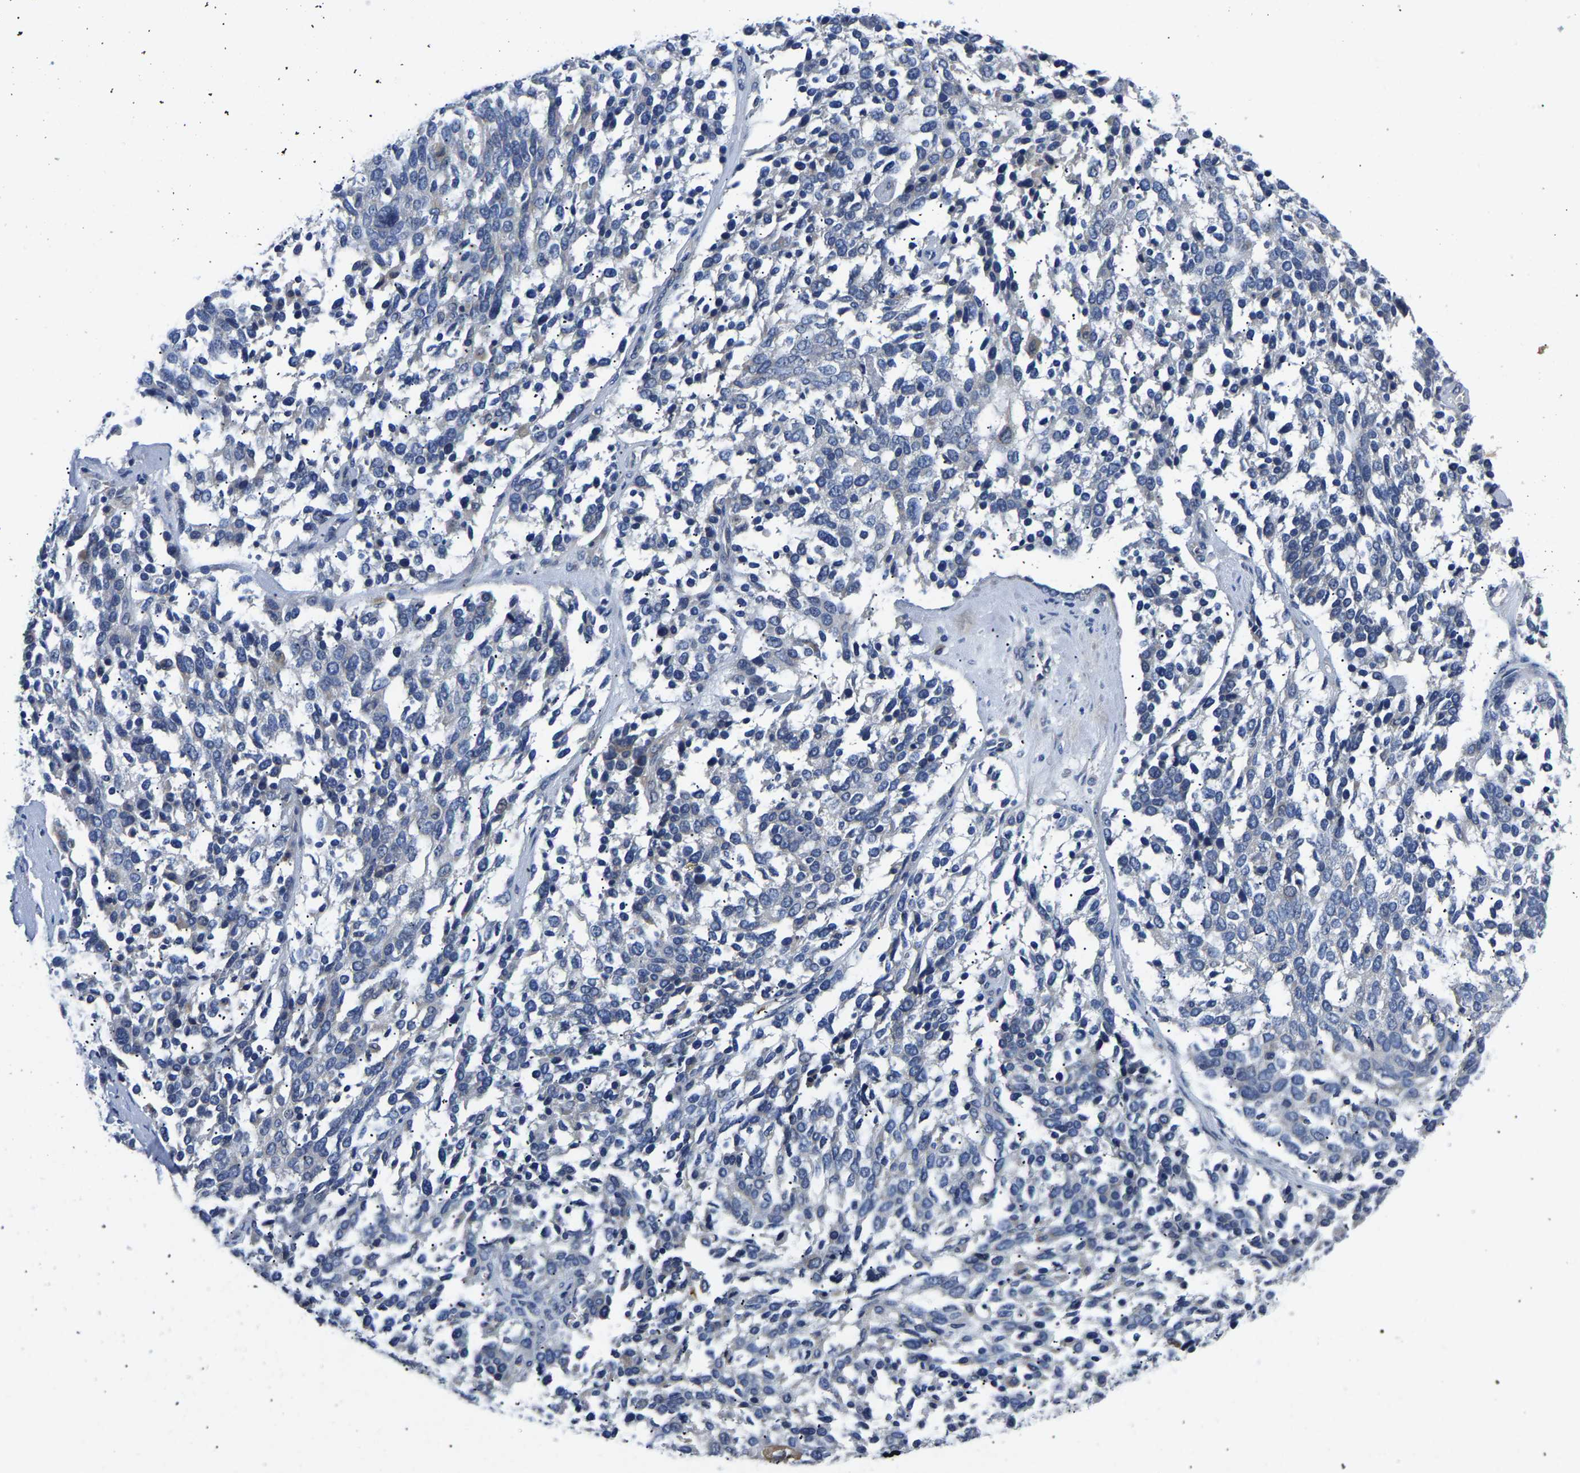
{"staining": {"intensity": "negative", "quantity": "none", "location": "none"}, "tissue": "ovarian cancer", "cell_type": "Tumor cells", "image_type": "cancer", "snomed": [{"axis": "morphology", "description": "Cystadenocarcinoma, serous, NOS"}, {"axis": "topography", "description": "Ovary"}], "caption": "Immunohistochemistry of ovarian cancer displays no expression in tumor cells. Brightfield microscopy of immunohistochemistry (IHC) stained with DAB (brown) and hematoxylin (blue), captured at high magnification.", "gene": "TOR1B", "patient": {"sex": "female", "age": 44}}